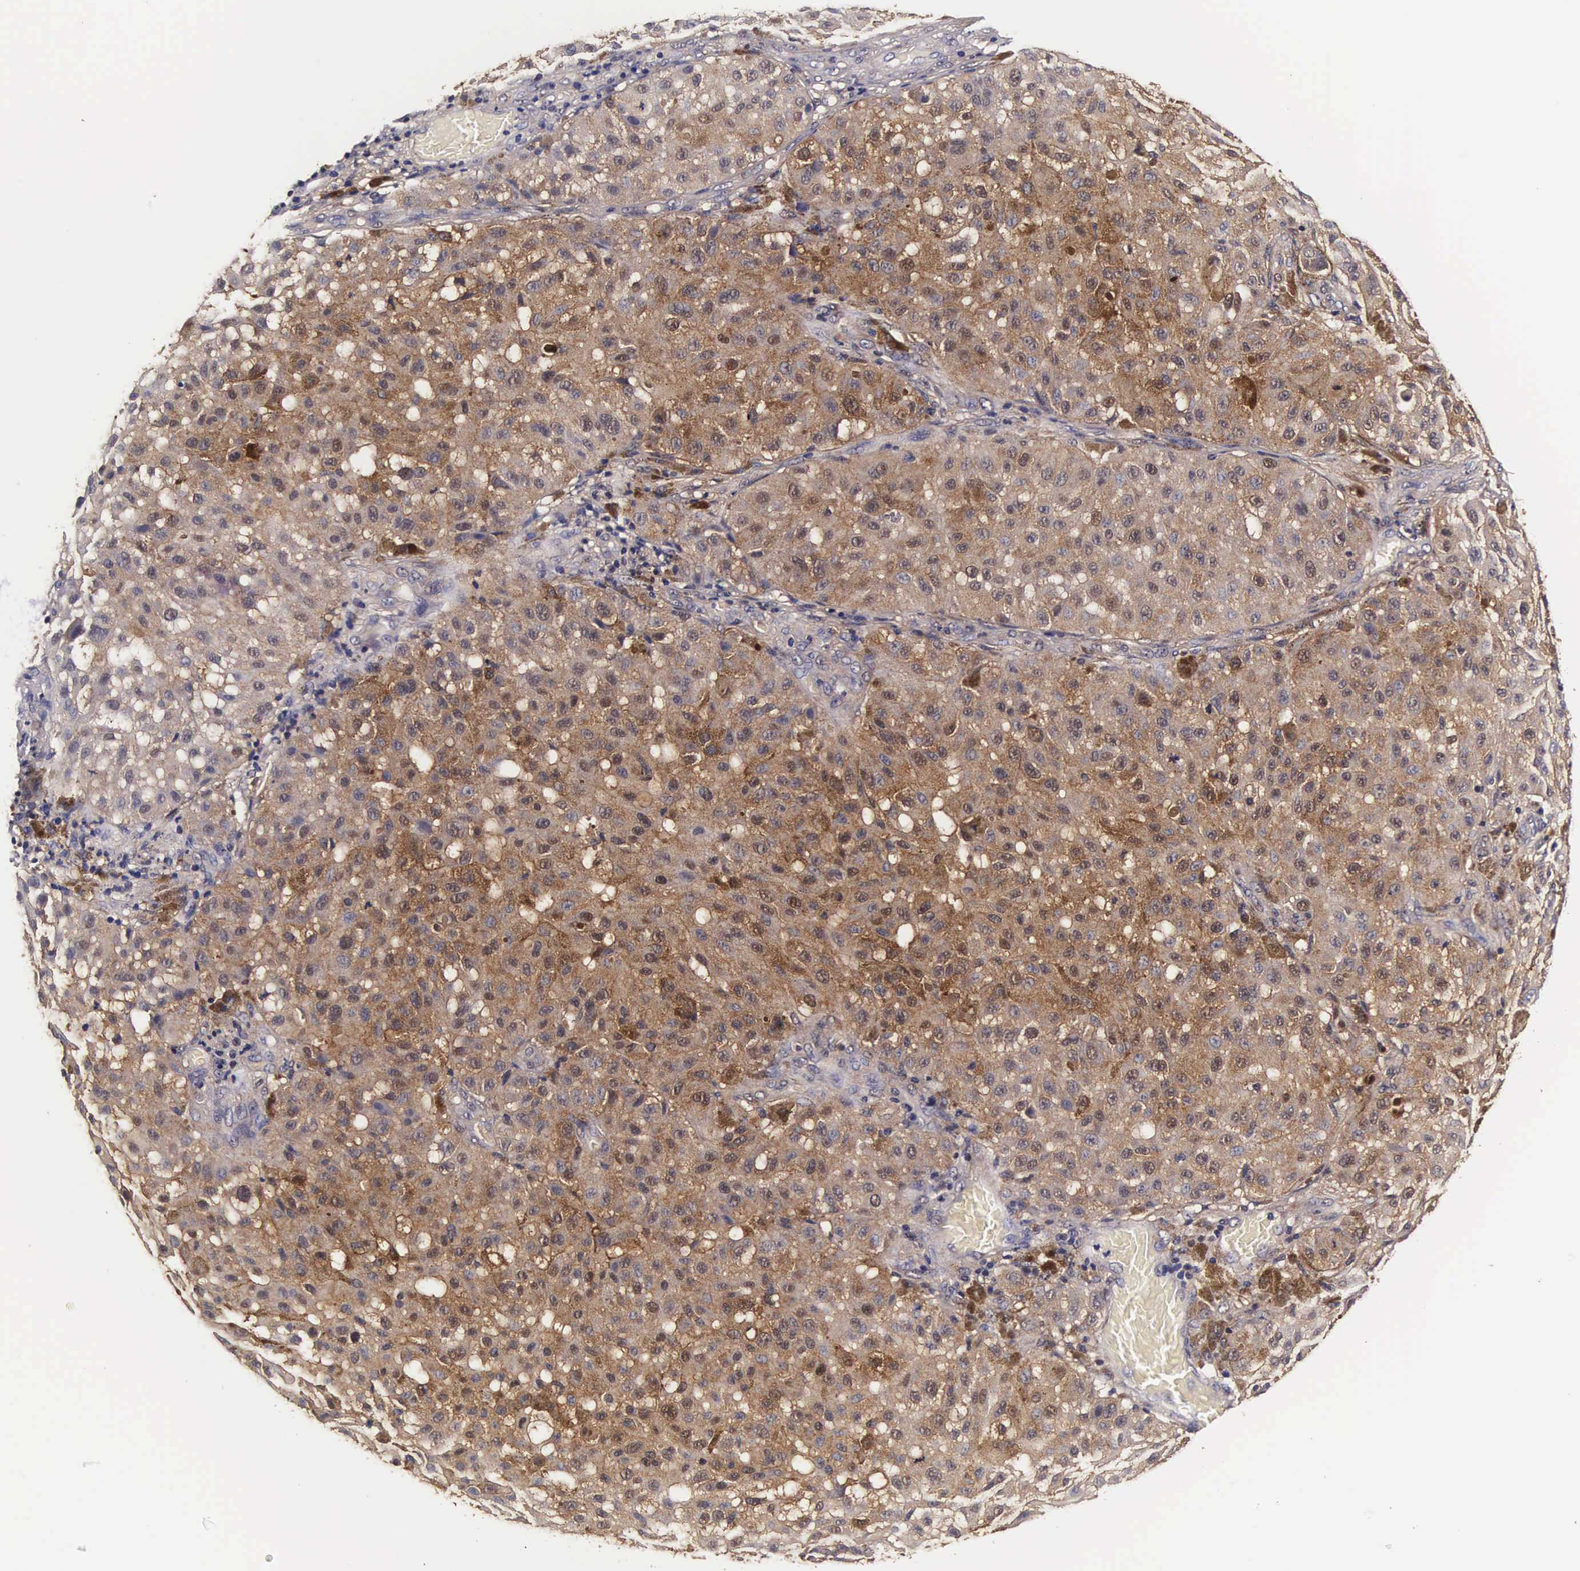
{"staining": {"intensity": "strong", "quantity": ">75%", "location": "cytoplasmic/membranous,nuclear"}, "tissue": "melanoma", "cell_type": "Tumor cells", "image_type": "cancer", "snomed": [{"axis": "morphology", "description": "Malignant melanoma, NOS"}, {"axis": "topography", "description": "Skin"}], "caption": "Strong cytoplasmic/membranous and nuclear staining is identified in approximately >75% of tumor cells in malignant melanoma.", "gene": "TECPR2", "patient": {"sex": "female", "age": 64}}